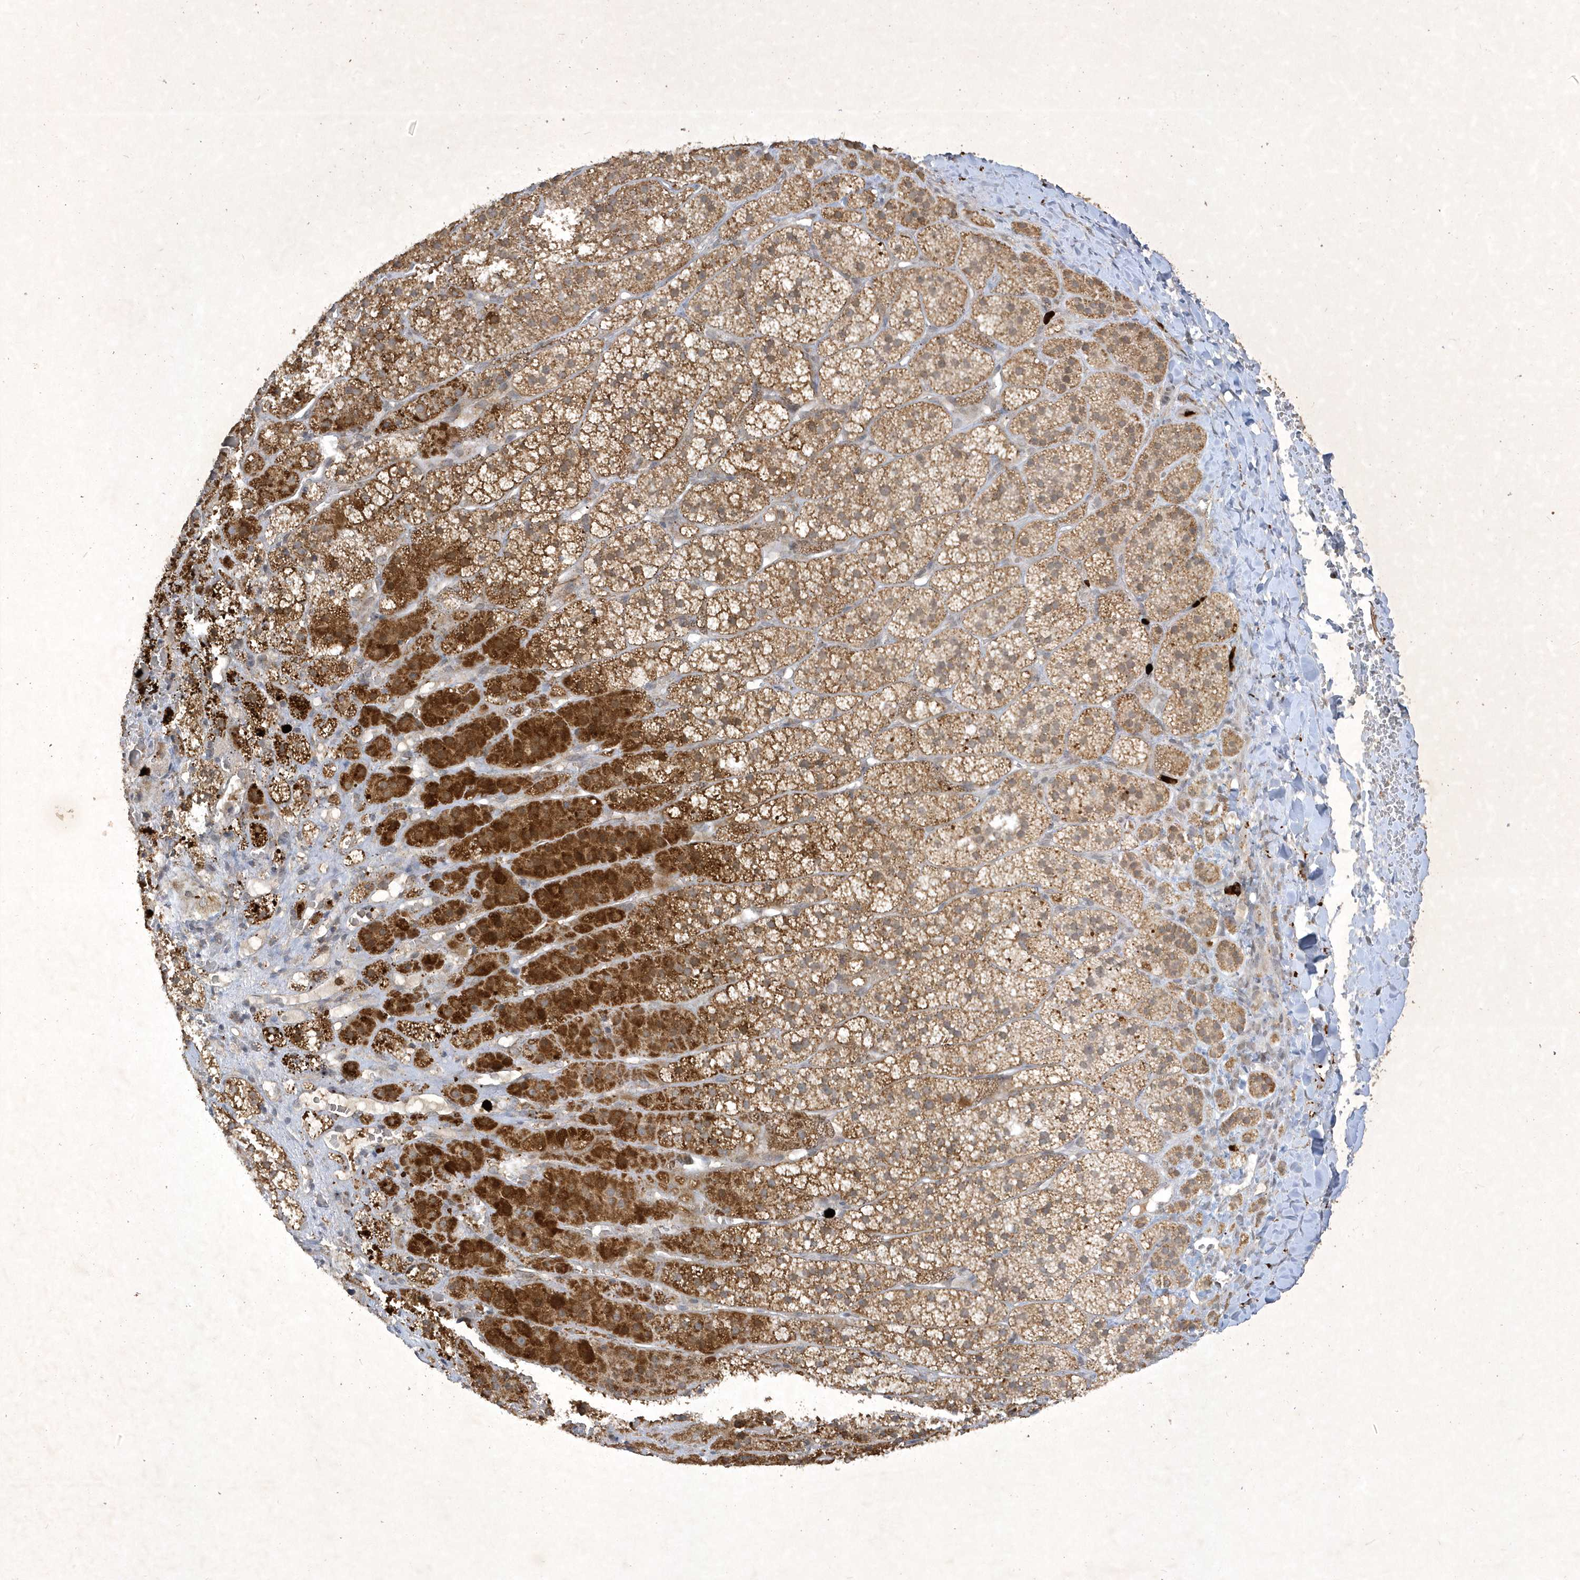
{"staining": {"intensity": "strong", "quantity": "25%-75%", "location": "cytoplasmic/membranous"}, "tissue": "adrenal gland", "cell_type": "Glandular cells", "image_type": "normal", "snomed": [{"axis": "morphology", "description": "Normal tissue, NOS"}, {"axis": "topography", "description": "Adrenal gland"}], "caption": "Adrenal gland stained with immunohistochemistry (IHC) shows strong cytoplasmic/membranous expression in approximately 25%-75% of glandular cells. Using DAB (brown) and hematoxylin (blue) stains, captured at high magnification using brightfield microscopy.", "gene": "ZNF213", "patient": {"sex": "female", "age": 44}}